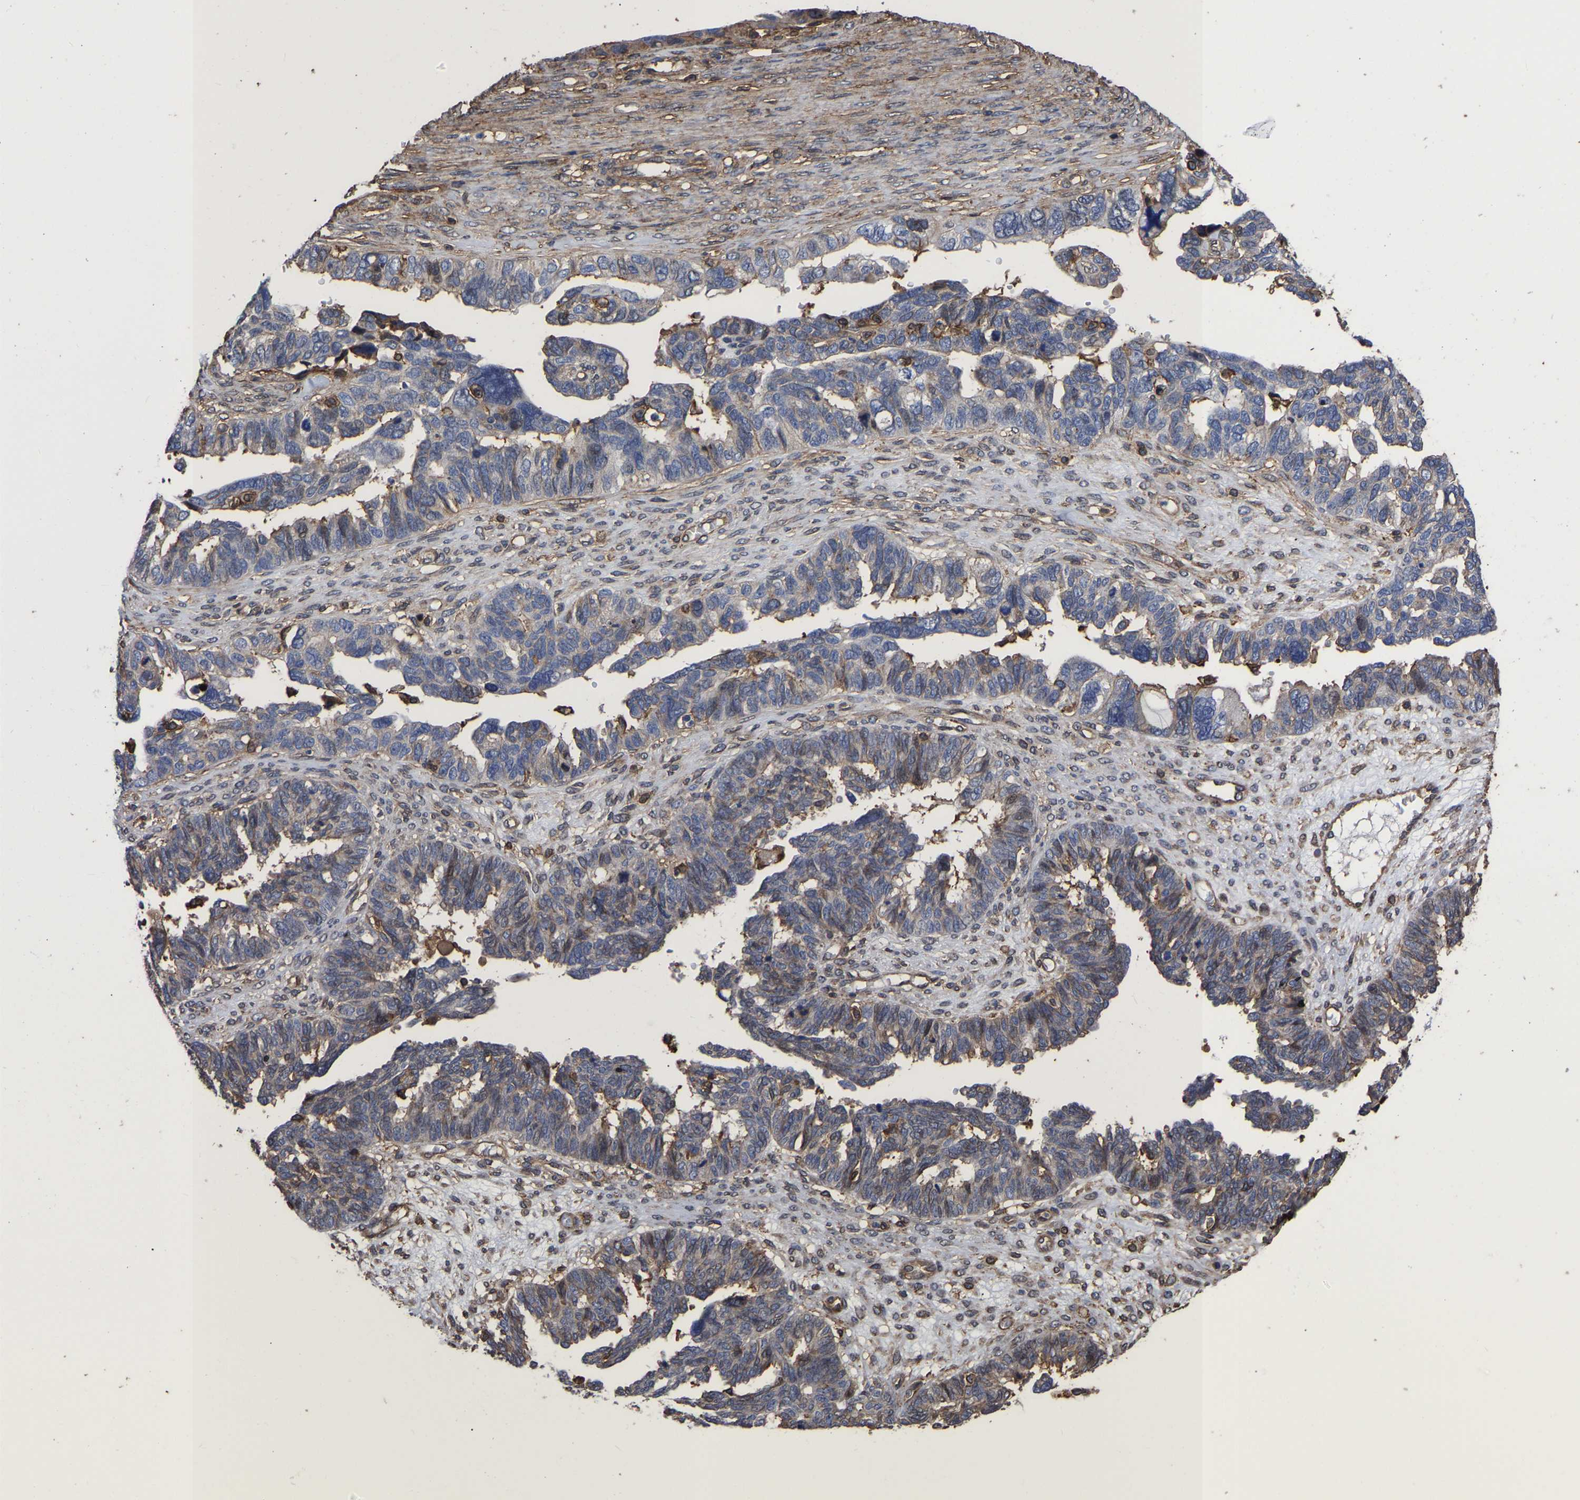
{"staining": {"intensity": "negative", "quantity": "none", "location": "none"}, "tissue": "ovarian cancer", "cell_type": "Tumor cells", "image_type": "cancer", "snomed": [{"axis": "morphology", "description": "Cystadenocarcinoma, serous, NOS"}, {"axis": "topography", "description": "Ovary"}], "caption": "This is a photomicrograph of immunohistochemistry staining of ovarian serous cystadenocarcinoma, which shows no positivity in tumor cells.", "gene": "LIF", "patient": {"sex": "female", "age": 79}}